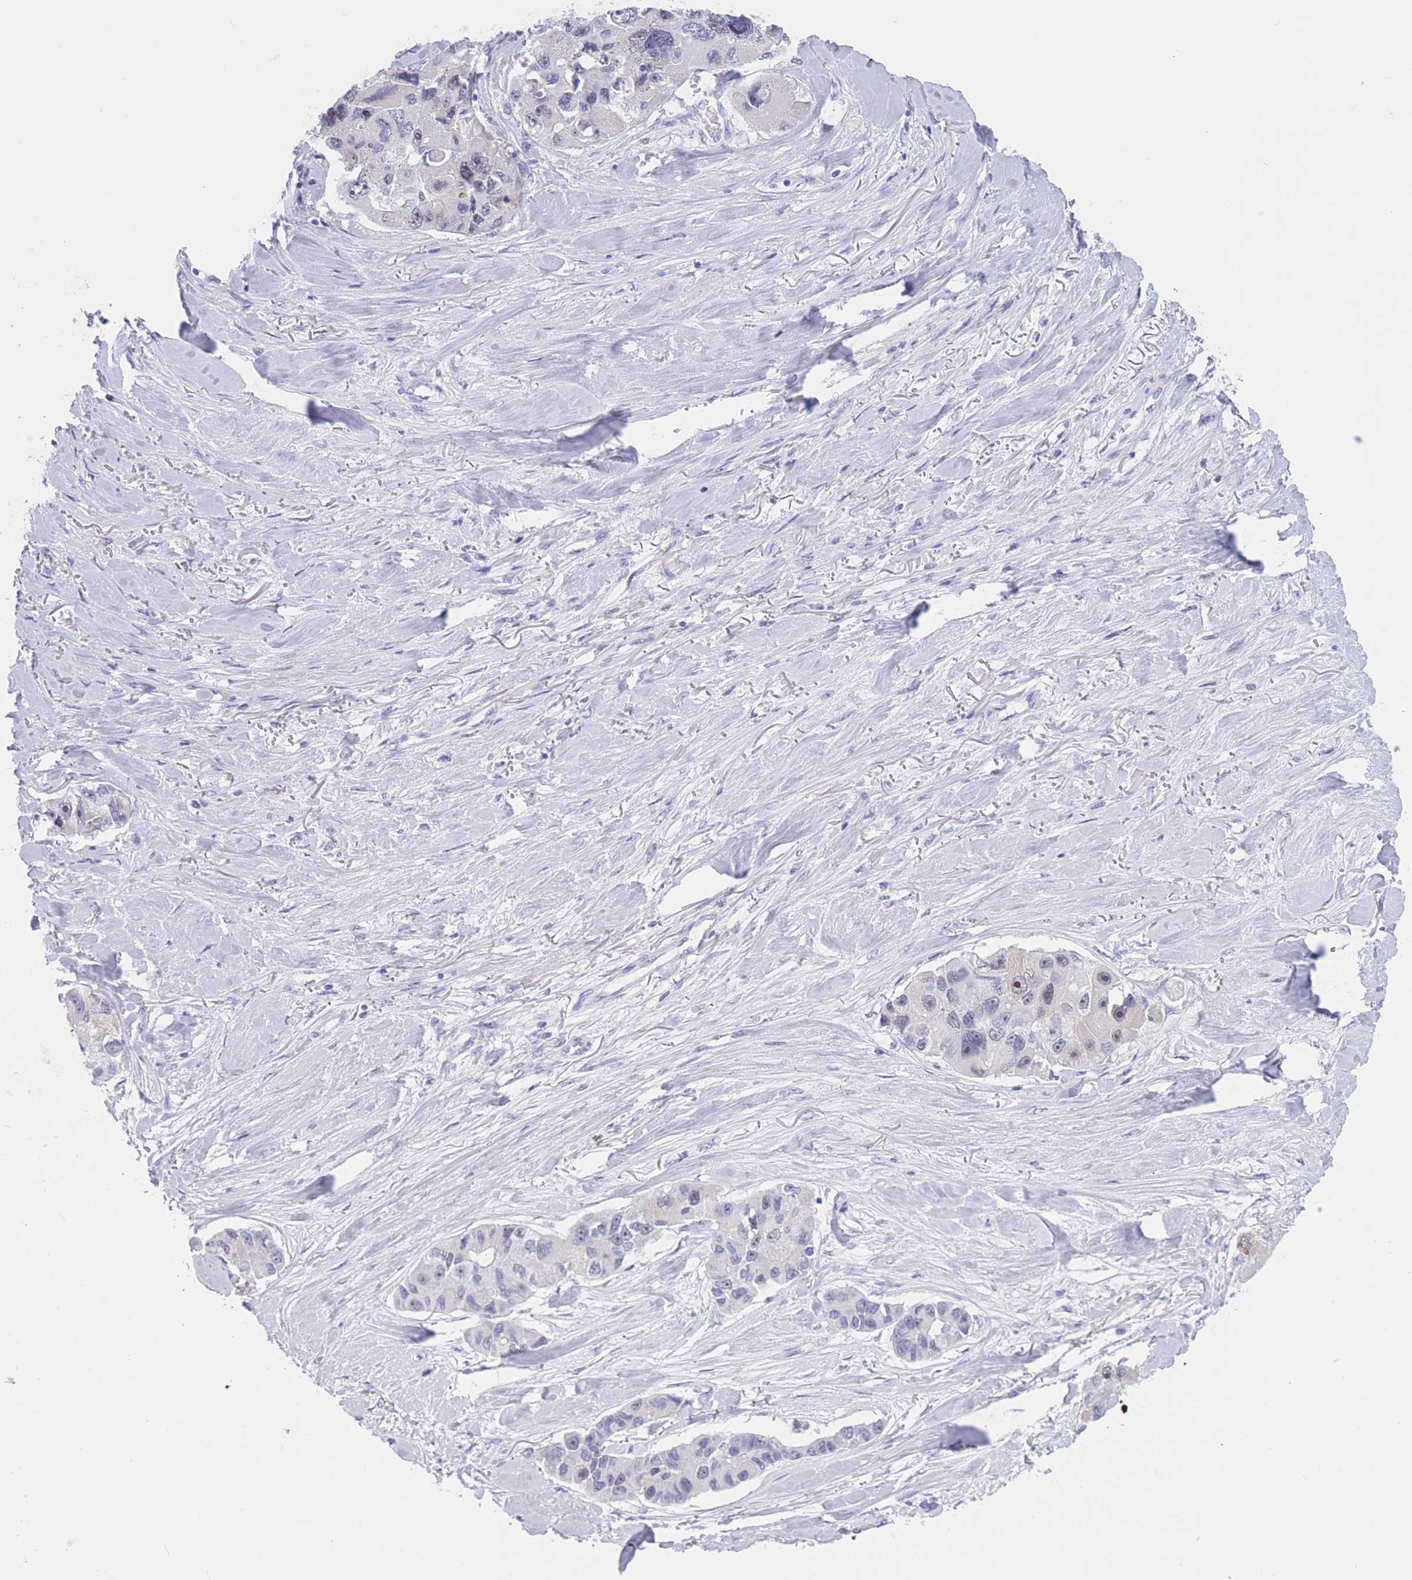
{"staining": {"intensity": "weak", "quantity": "<25%", "location": "nuclear"}, "tissue": "lung cancer", "cell_type": "Tumor cells", "image_type": "cancer", "snomed": [{"axis": "morphology", "description": "Adenocarcinoma, NOS"}, {"axis": "topography", "description": "Lung"}], "caption": "An immunohistochemistry image of adenocarcinoma (lung) is shown. There is no staining in tumor cells of adenocarcinoma (lung).", "gene": "BOP1", "patient": {"sex": "female", "age": 54}}